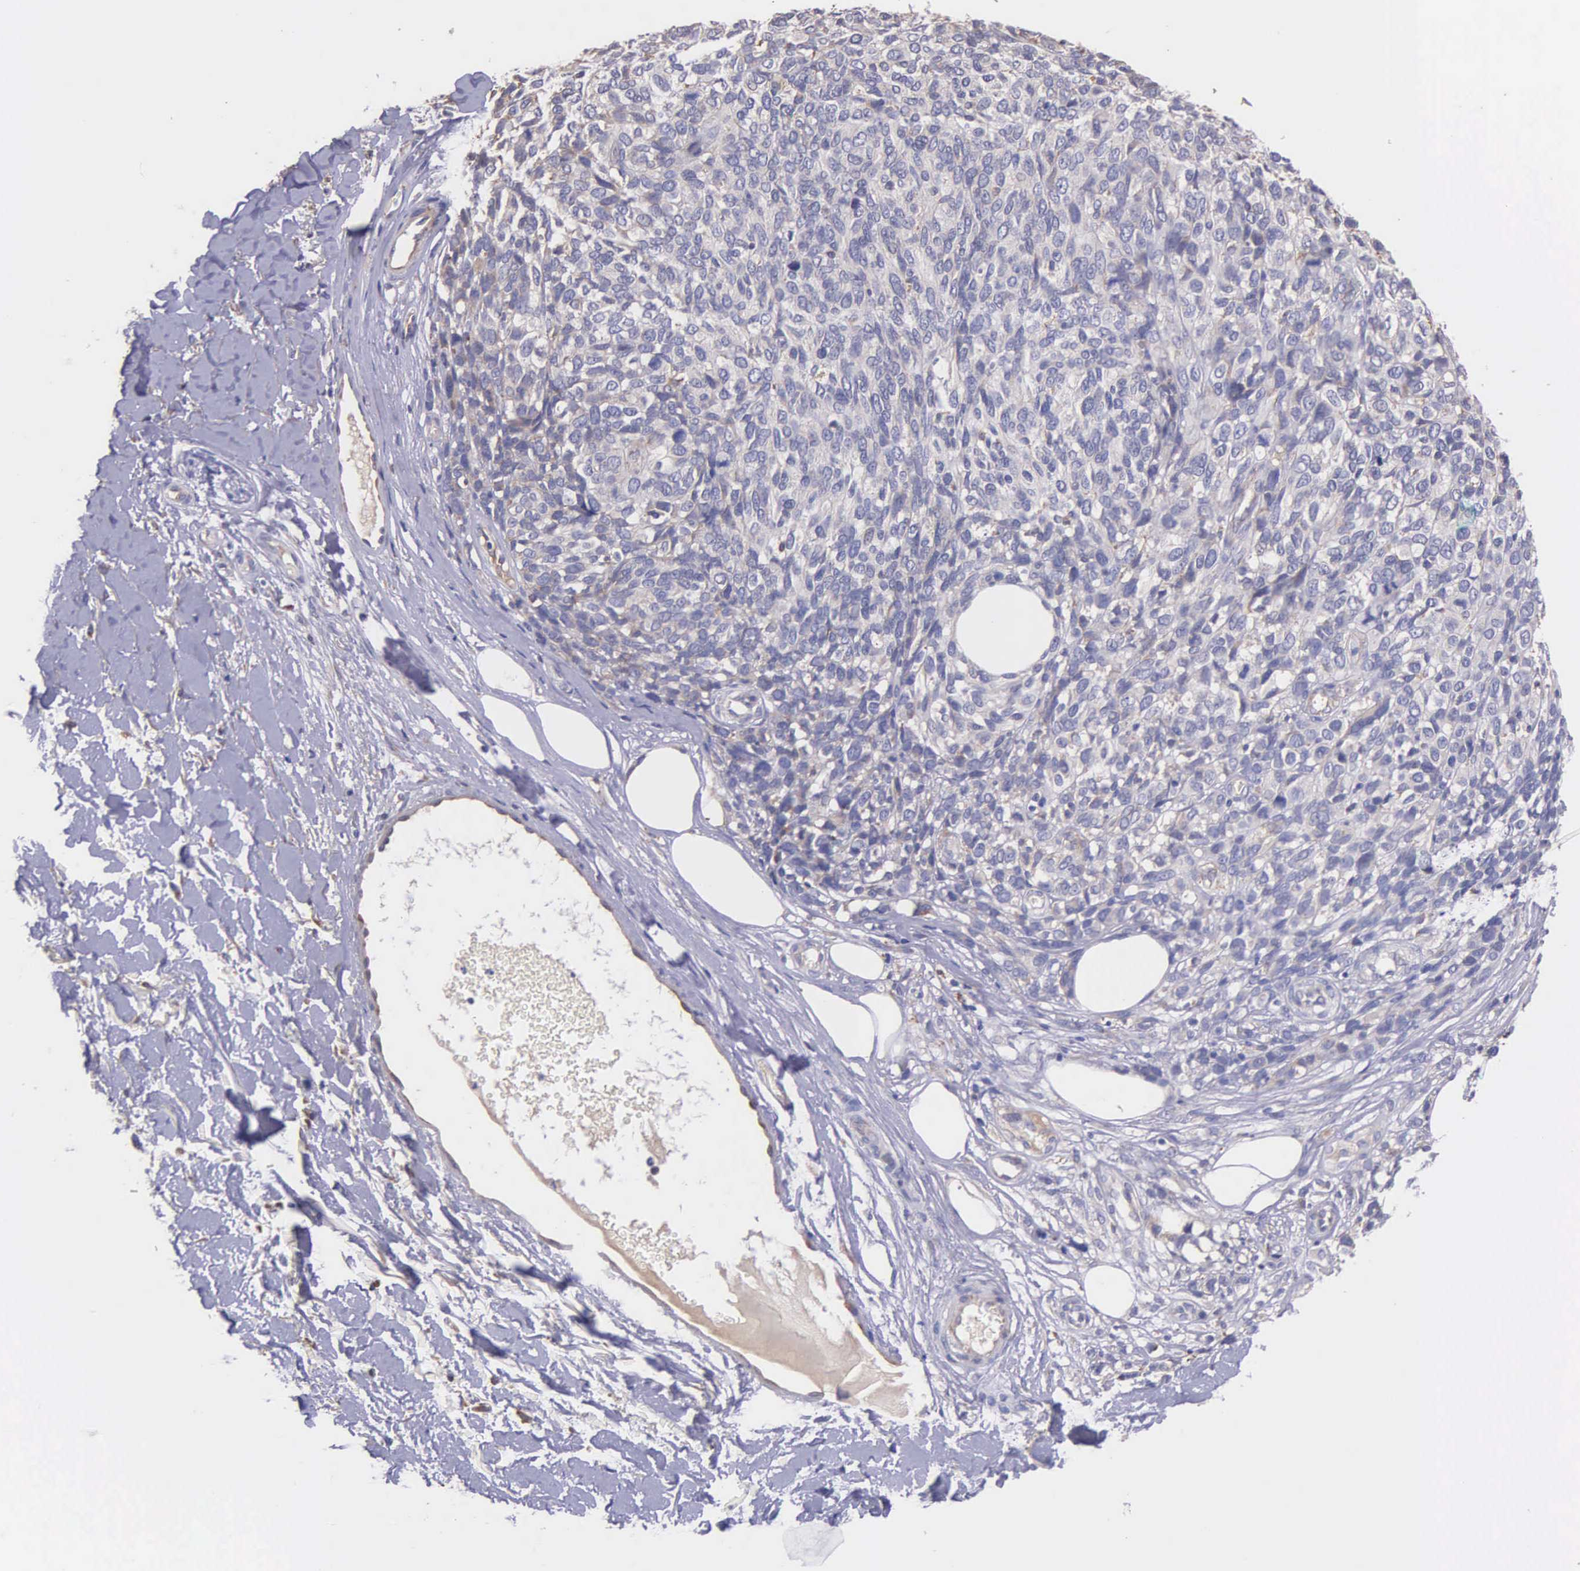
{"staining": {"intensity": "weak", "quantity": "<25%", "location": "cytoplasmic/membranous"}, "tissue": "melanoma", "cell_type": "Tumor cells", "image_type": "cancer", "snomed": [{"axis": "morphology", "description": "Malignant melanoma, NOS"}, {"axis": "topography", "description": "Skin"}], "caption": "The histopathology image displays no significant expression in tumor cells of malignant melanoma.", "gene": "ZC3H12B", "patient": {"sex": "female", "age": 85}}